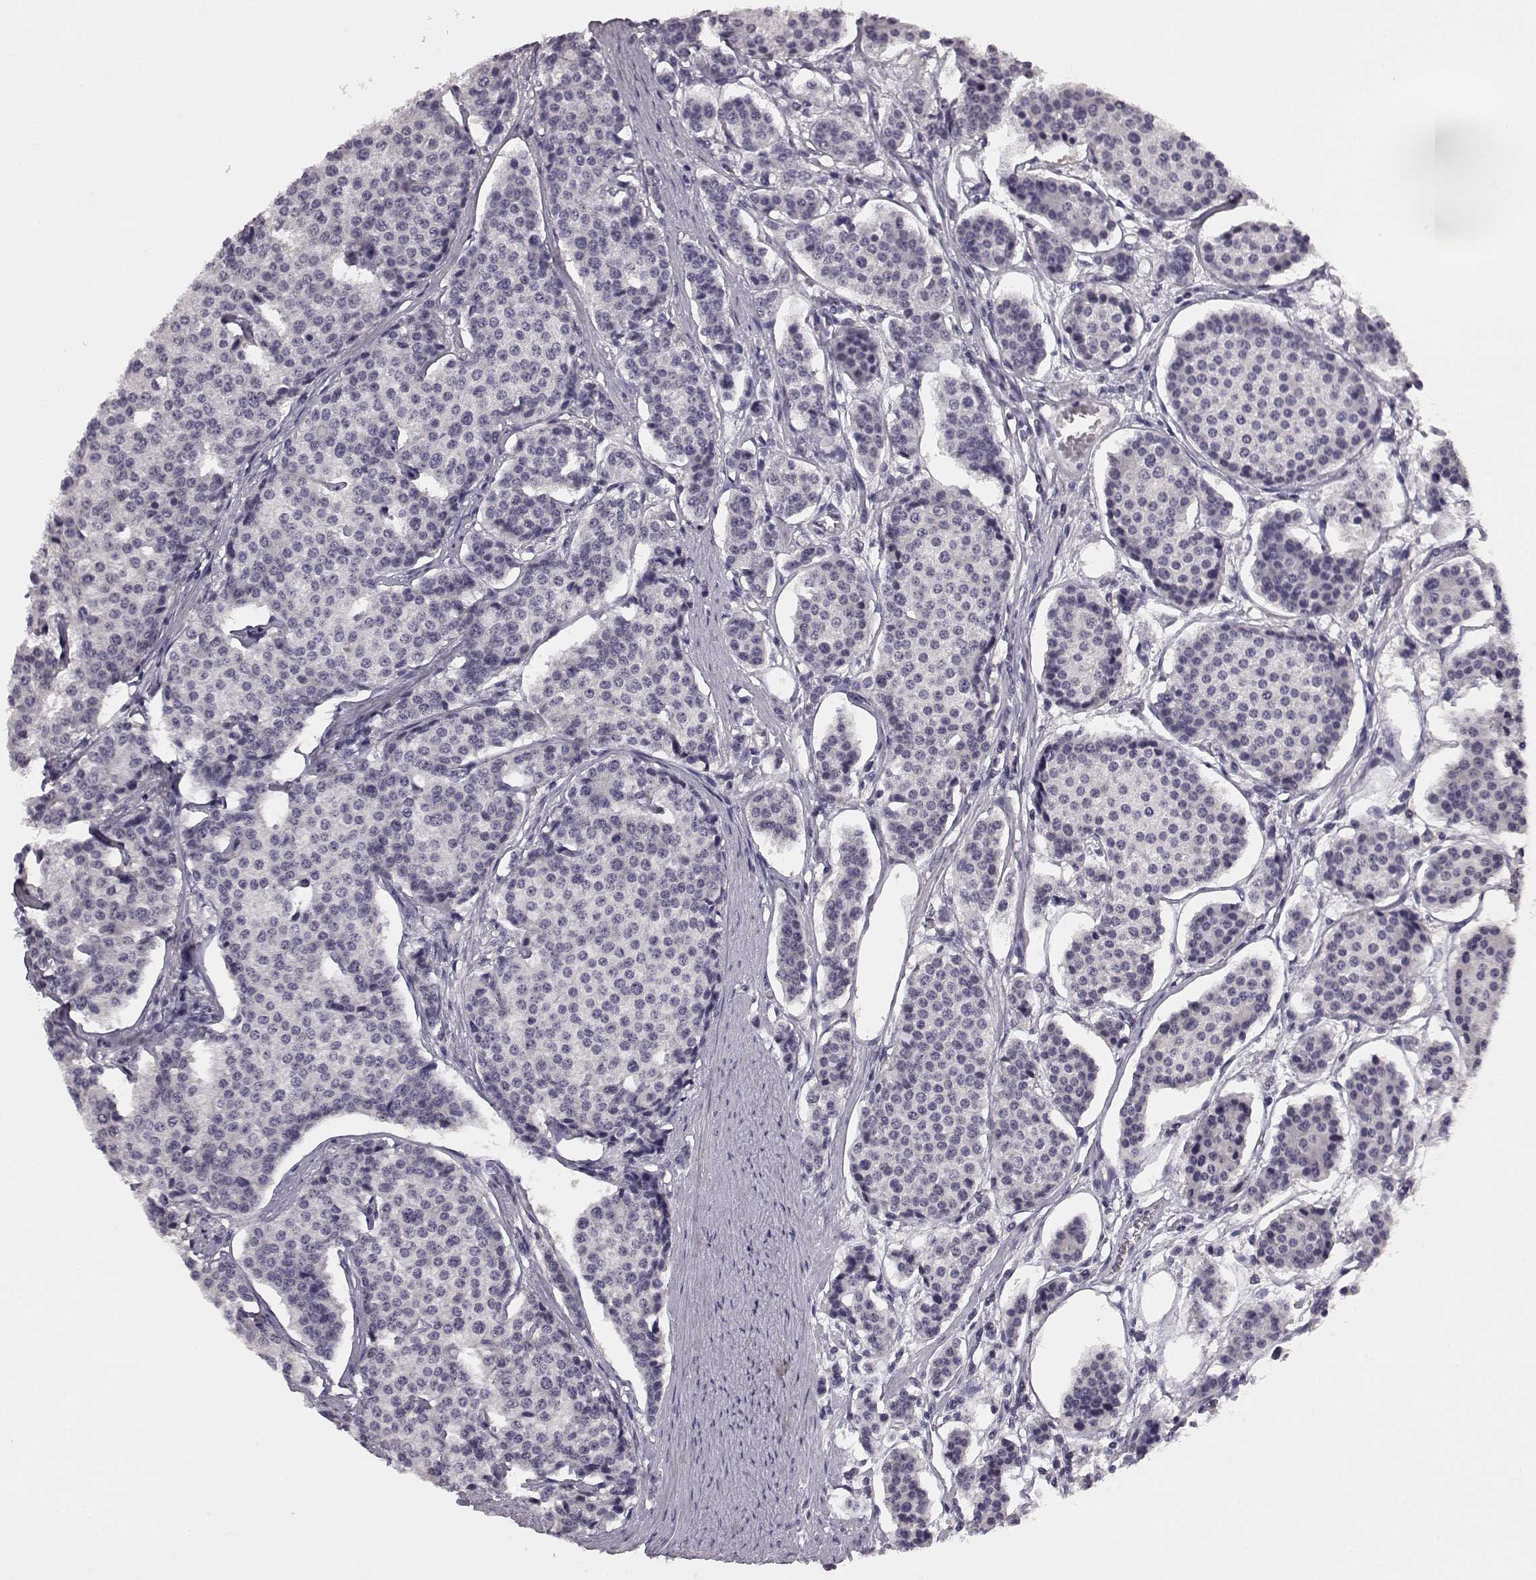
{"staining": {"intensity": "negative", "quantity": "none", "location": "none"}, "tissue": "carcinoid", "cell_type": "Tumor cells", "image_type": "cancer", "snomed": [{"axis": "morphology", "description": "Carcinoid, malignant, NOS"}, {"axis": "topography", "description": "Small intestine"}], "caption": "High magnification brightfield microscopy of carcinoid (malignant) stained with DAB (3,3'-diaminobenzidine) (brown) and counterstained with hematoxylin (blue): tumor cells show no significant staining. Nuclei are stained in blue.", "gene": "C10orf62", "patient": {"sex": "female", "age": 65}}